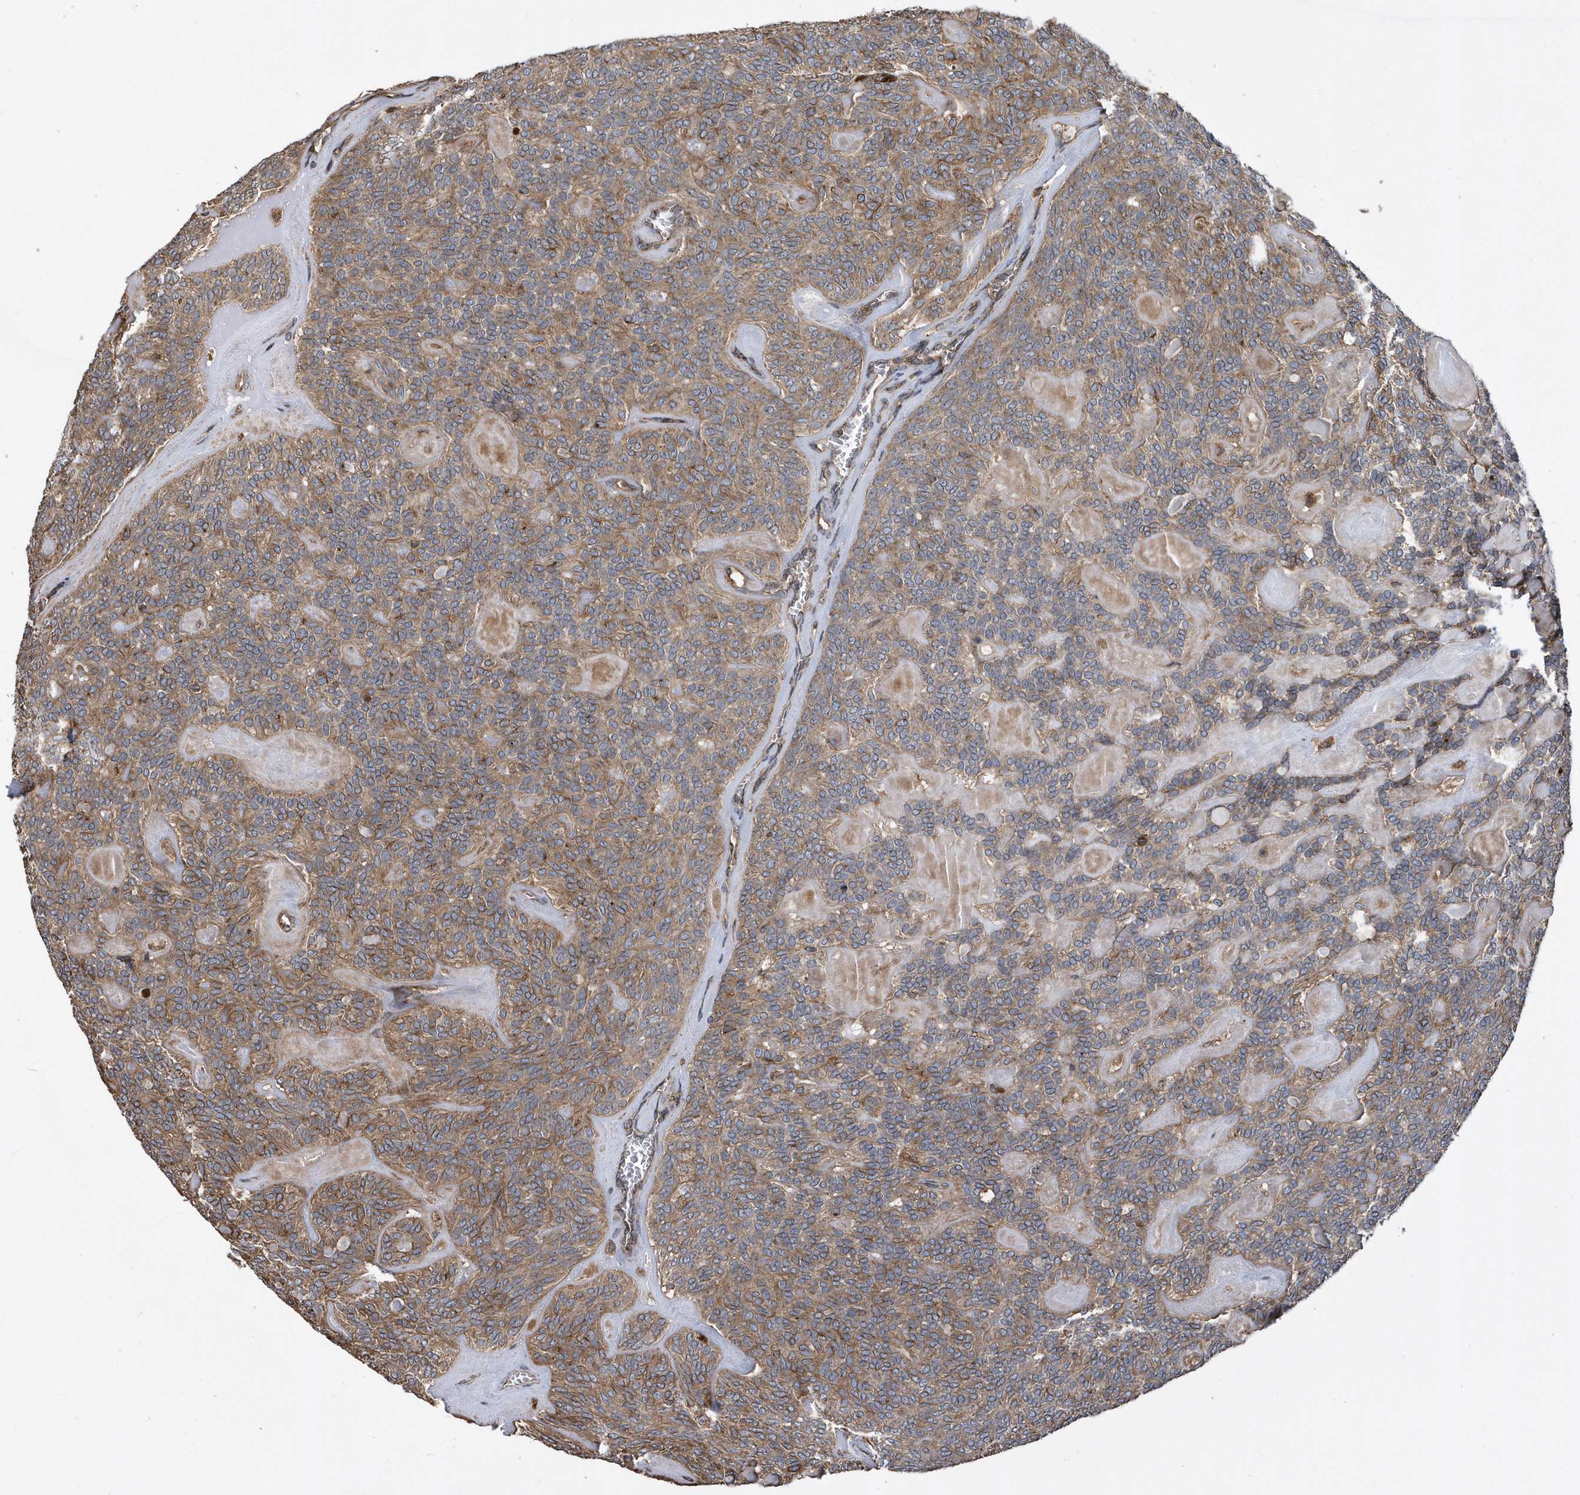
{"staining": {"intensity": "moderate", "quantity": ">75%", "location": "cytoplasmic/membranous"}, "tissue": "head and neck cancer", "cell_type": "Tumor cells", "image_type": "cancer", "snomed": [{"axis": "morphology", "description": "Adenocarcinoma, NOS"}, {"axis": "topography", "description": "Head-Neck"}], "caption": "Immunohistochemical staining of human adenocarcinoma (head and neck) demonstrates medium levels of moderate cytoplasmic/membranous protein expression in about >75% of tumor cells.", "gene": "TRAIP", "patient": {"sex": "male", "age": 66}}